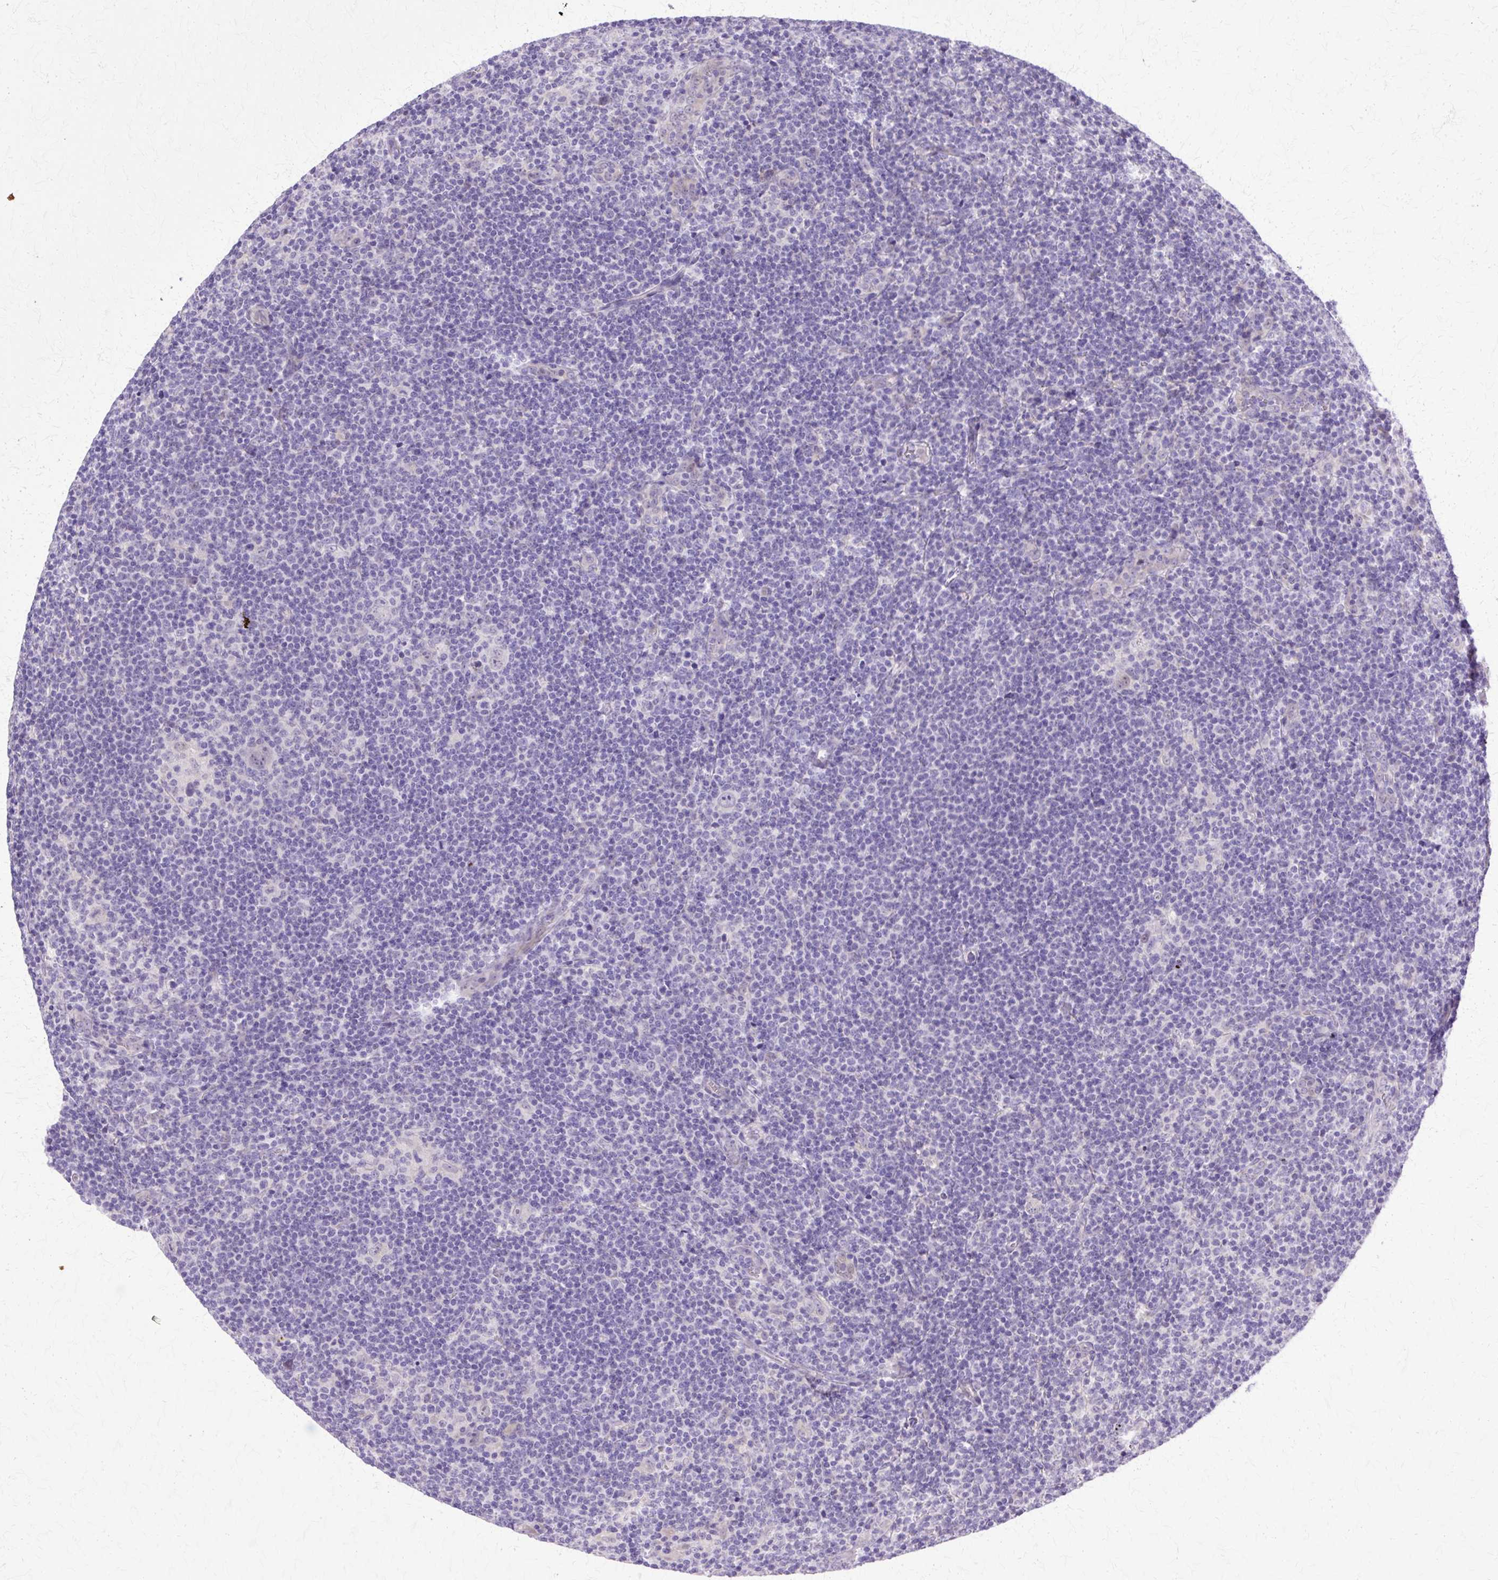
{"staining": {"intensity": "negative", "quantity": "none", "location": "none"}, "tissue": "lymphoma", "cell_type": "Tumor cells", "image_type": "cancer", "snomed": [{"axis": "morphology", "description": "Hodgkin's disease, NOS"}, {"axis": "topography", "description": "Lymph node"}], "caption": "Histopathology image shows no significant protein positivity in tumor cells of lymphoma.", "gene": "HSPA8", "patient": {"sex": "female", "age": 57}}